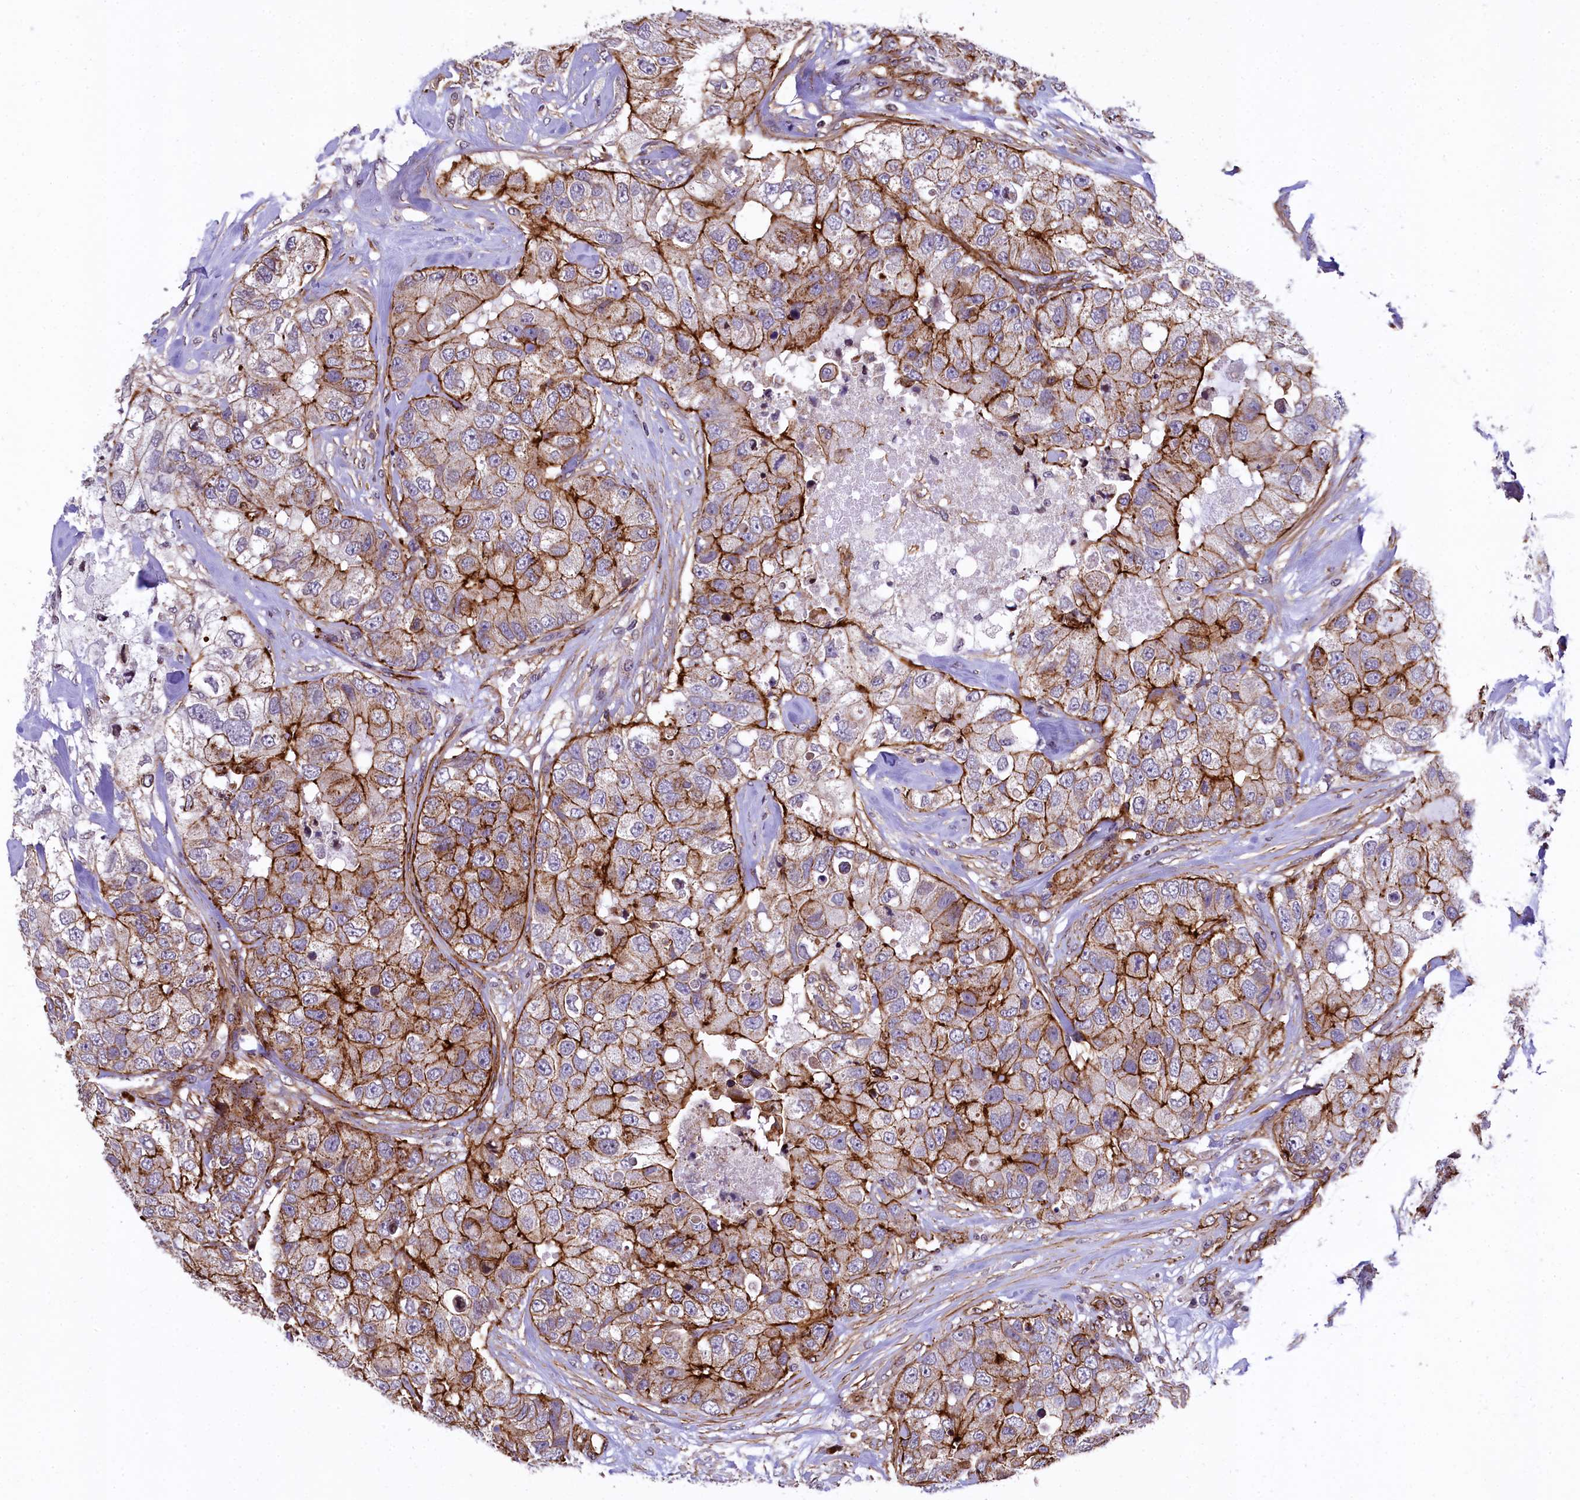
{"staining": {"intensity": "moderate", "quantity": ">75%", "location": "cytoplasmic/membranous"}, "tissue": "breast cancer", "cell_type": "Tumor cells", "image_type": "cancer", "snomed": [{"axis": "morphology", "description": "Duct carcinoma"}, {"axis": "topography", "description": "Breast"}], "caption": "Immunohistochemistry (IHC) image of neoplastic tissue: human breast infiltrating ductal carcinoma stained using immunohistochemistry demonstrates medium levels of moderate protein expression localized specifically in the cytoplasmic/membranous of tumor cells, appearing as a cytoplasmic/membranous brown color.", "gene": "ZNF2", "patient": {"sex": "female", "age": 62}}